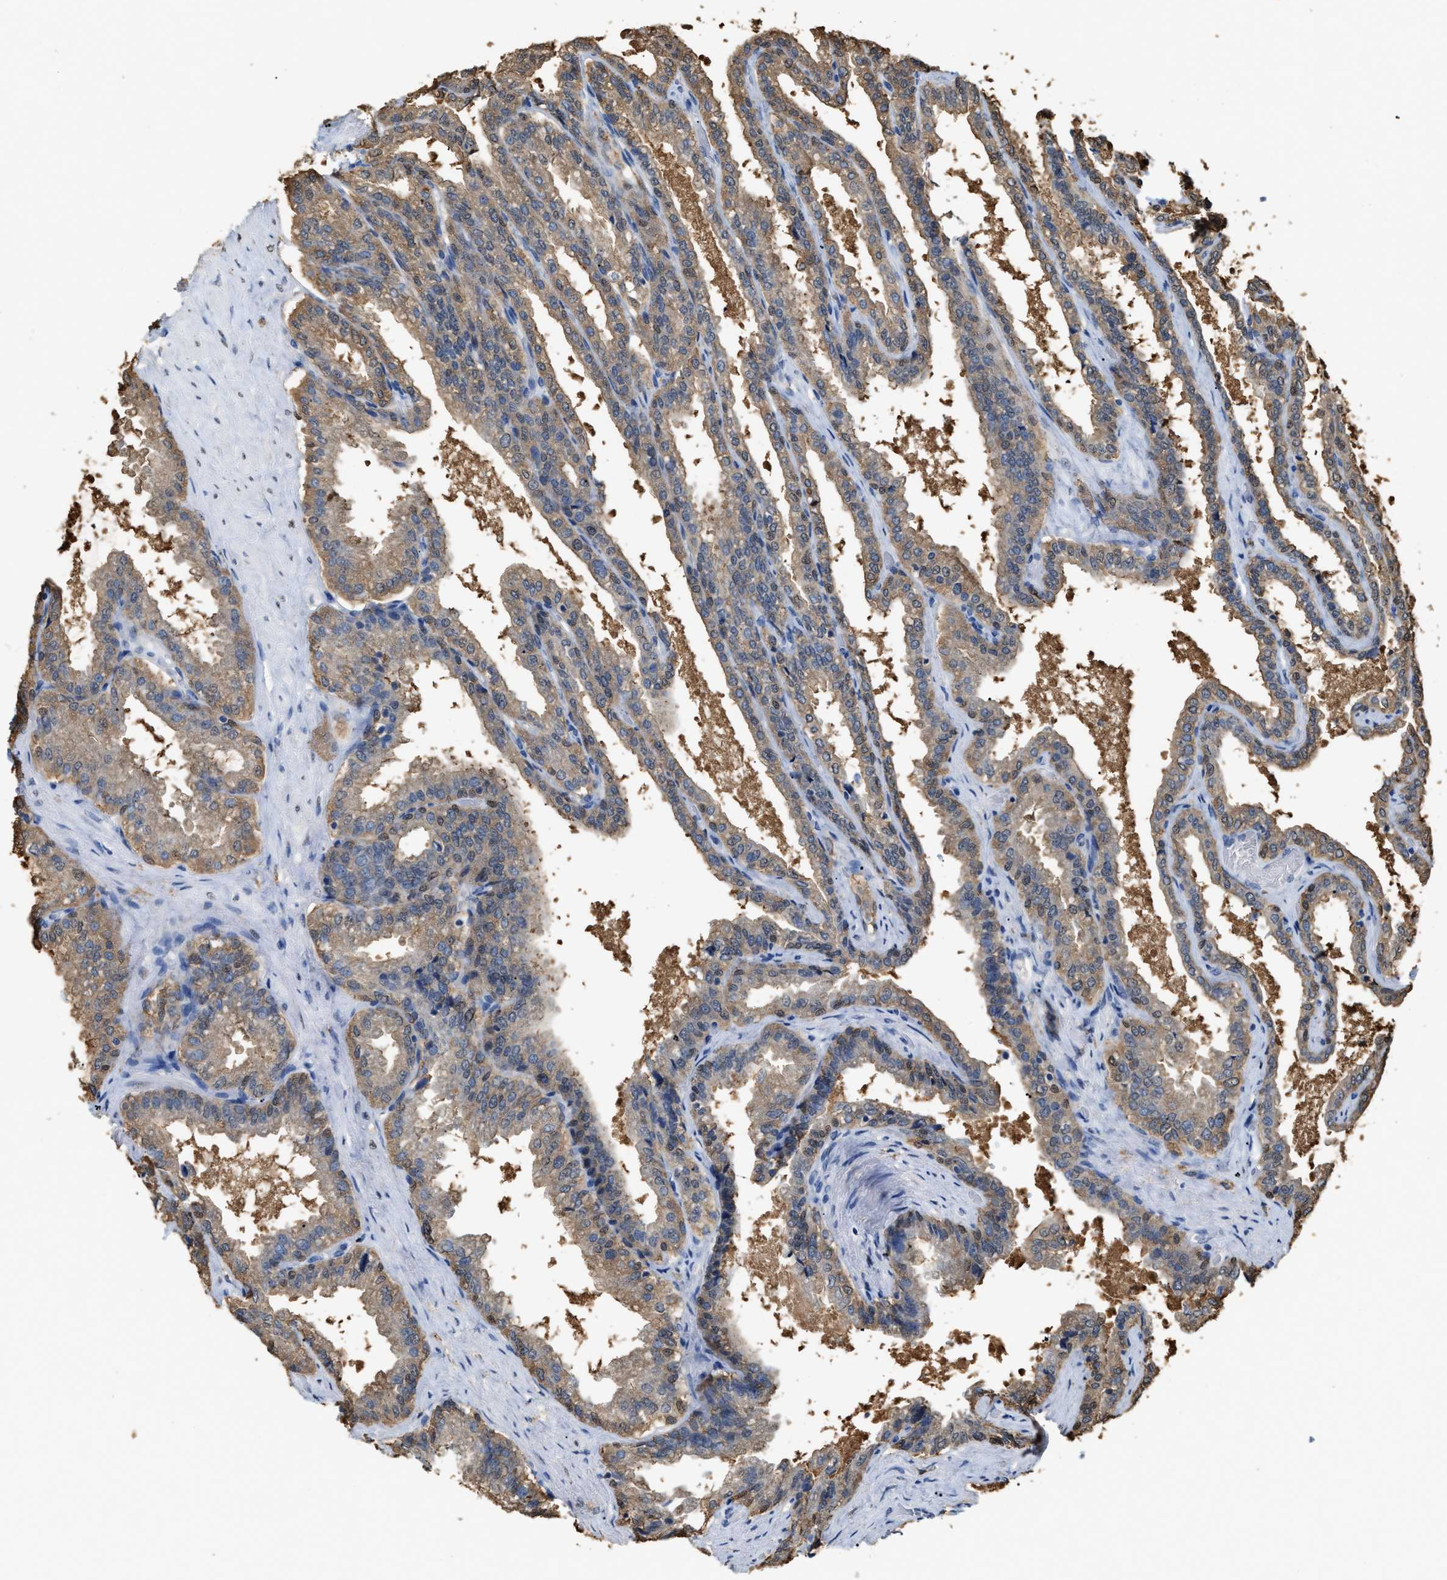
{"staining": {"intensity": "moderate", "quantity": ">75%", "location": "cytoplasmic/membranous"}, "tissue": "seminal vesicle", "cell_type": "Glandular cells", "image_type": "normal", "snomed": [{"axis": "morphology", "description": "Normal tissue, NOS"}, {"axis": "topography", "description": "Seminal veicle"}], "caption": "Immunohistochemistry (IHC) of normal human seminal vesicle displays medium levels of moderate cytoplasmic/membranous positivity in approximately >75% of glandular cells.", "gene": "GCN1", "patient": {"sex": "male", "age": 46}}